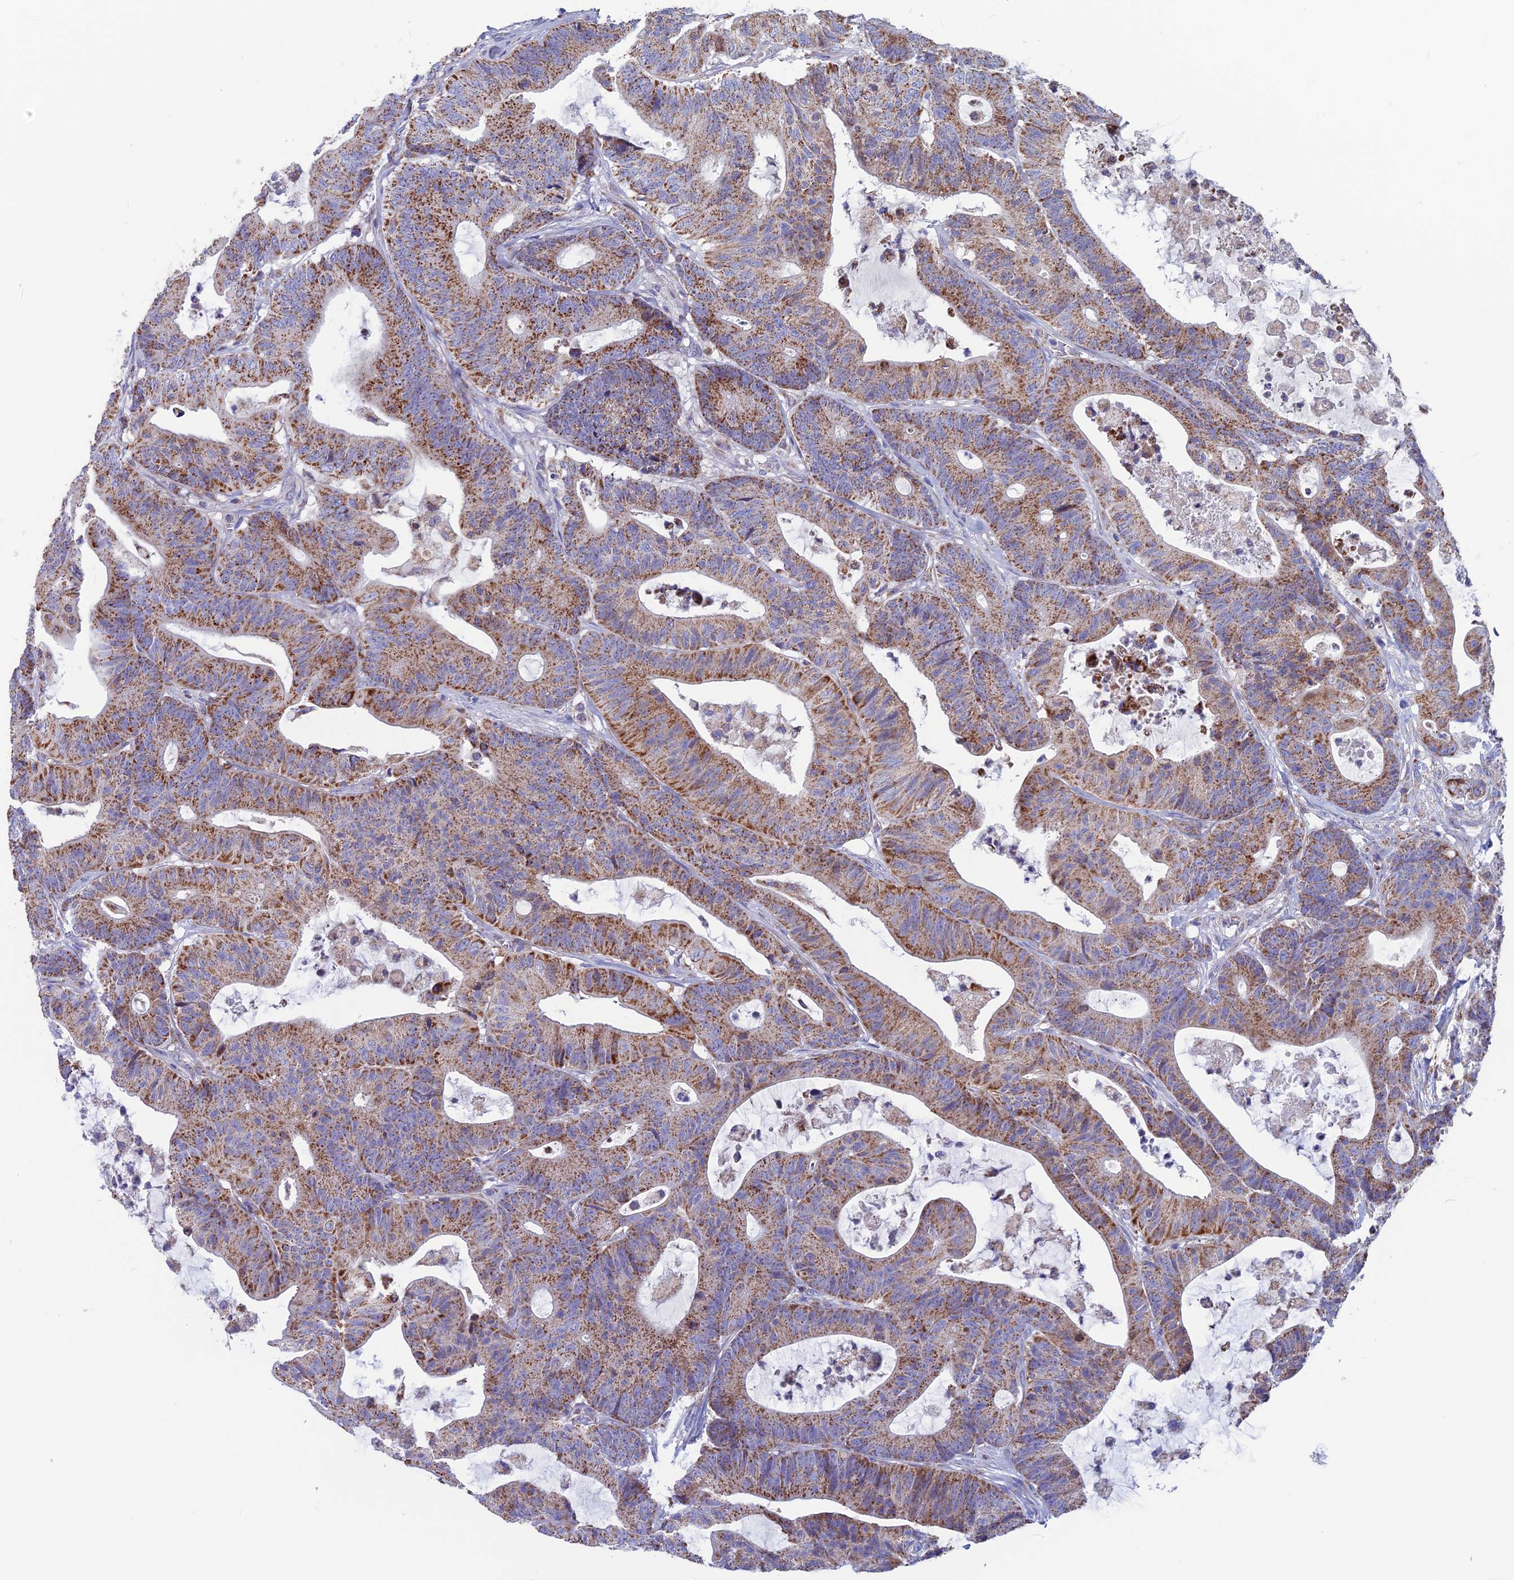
{"staining": {"intensity": "moderate", "quantity": ">75%", "location": "cytoplasmic/membranous"}, "tissue": "colorectal cancer", "cell_type": "Tumor cells", "image_type": "cancer", "snomed": [{"axis": "morphology", "description": "Adenocarcinoma, NOS"}, {"axis": "topography", "description": "Colon"}], "caption": "Adenocarcinoma (colorectal) stained with IHC reveals moderate cytoplasmic/membranous expression in approximately >75% of tumor cells.", "gene": "CS", "patient": {"sex": "female", "age": 84}}